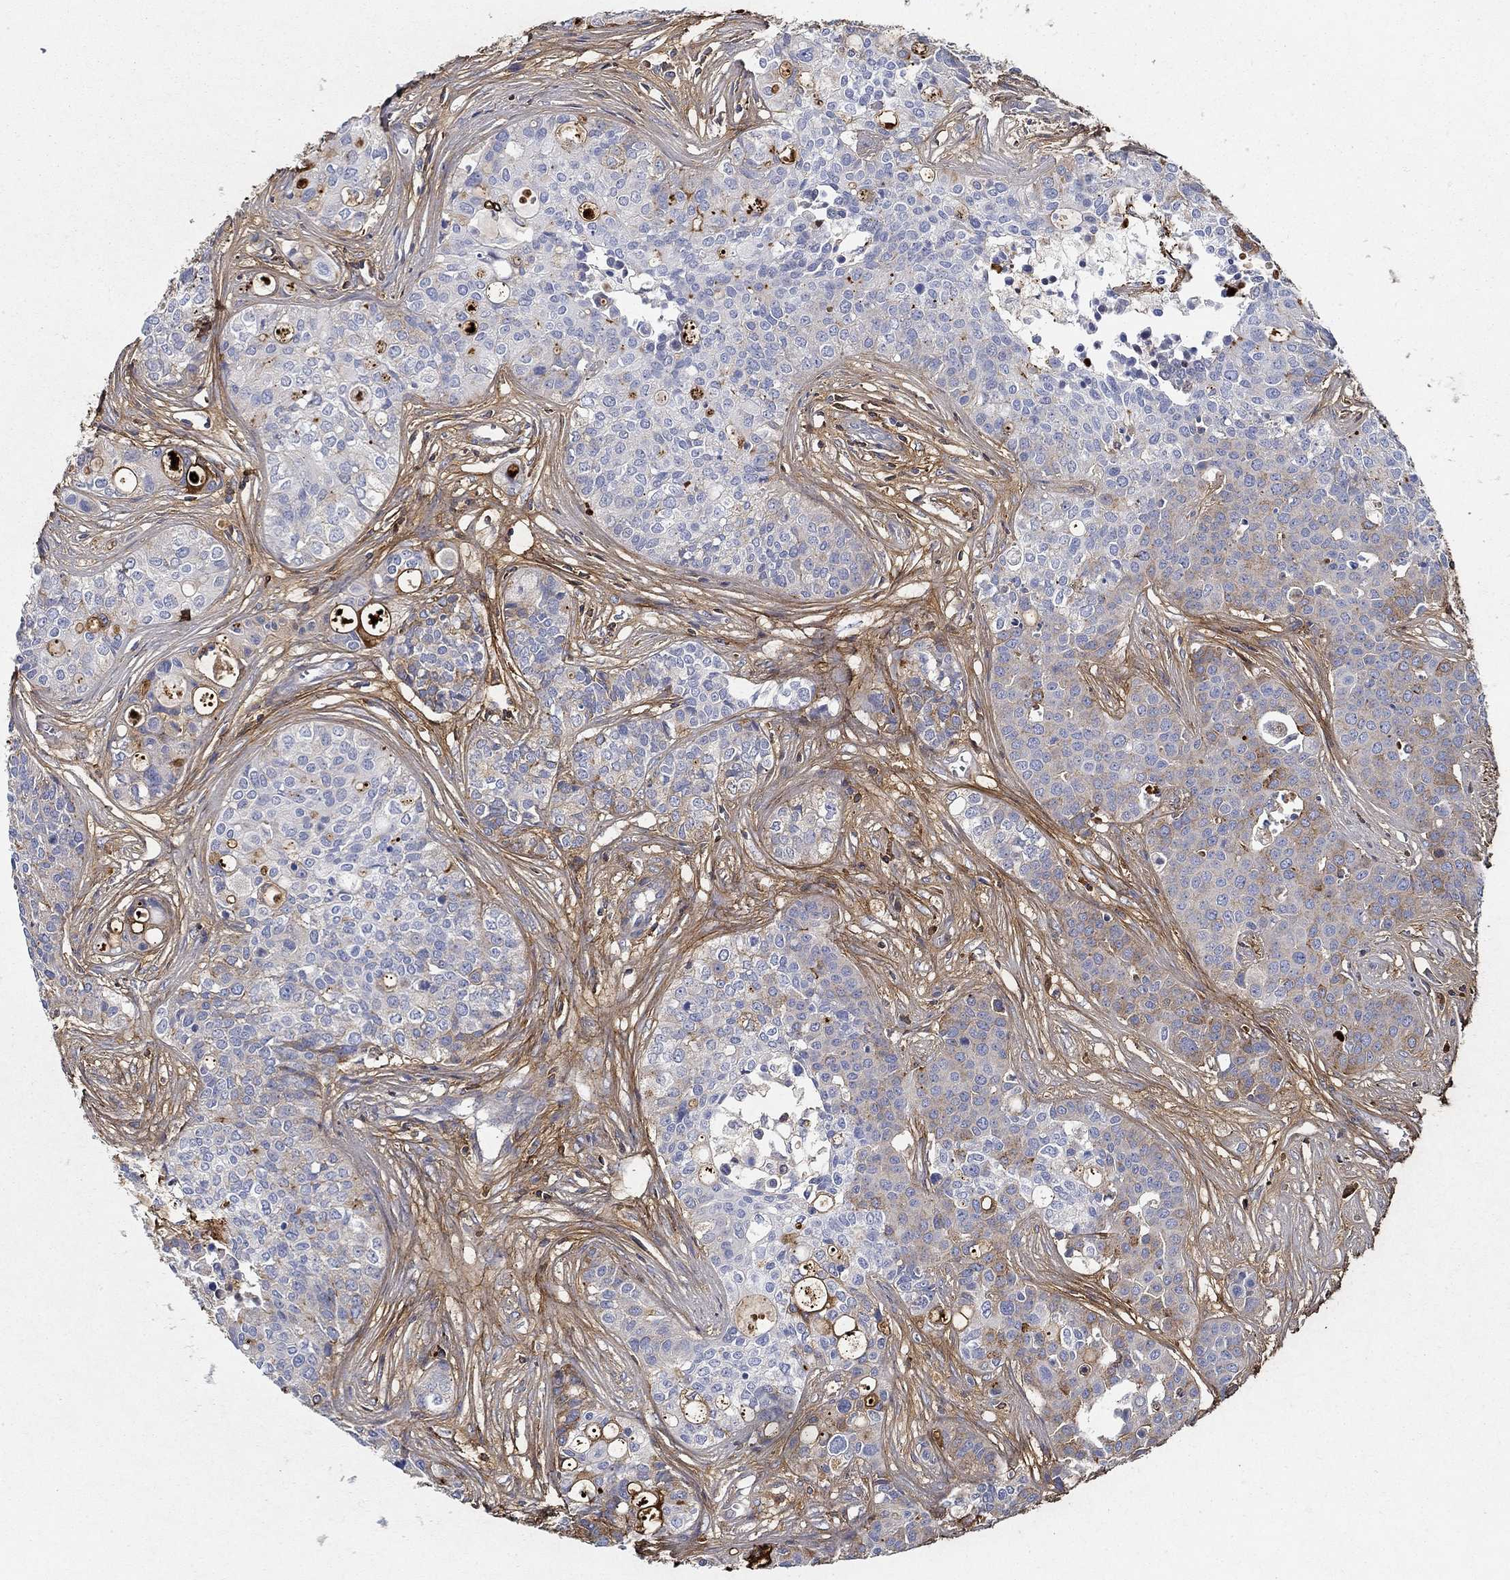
{"staining": {"intensity": "strong", "quantity": "<25%", "location": "cytoplasmic/membranous"}, "tissue": "carcinoid", "cell_type": "Tumor cells", "image_type": "cancer", "snomed": [{"axis": "morphology", "description": "Carcinoid, malignant, NOS"}, {"axis": "topography", "description": "Colon"}], "caption": "Human carcinoid stained with a brown dye reveals strong cytoplasmic/membranous positive staining in approximately <25% of tumor cells.", "gene": "TGFBI", "patient": {"sex": "male", "age": 81}}